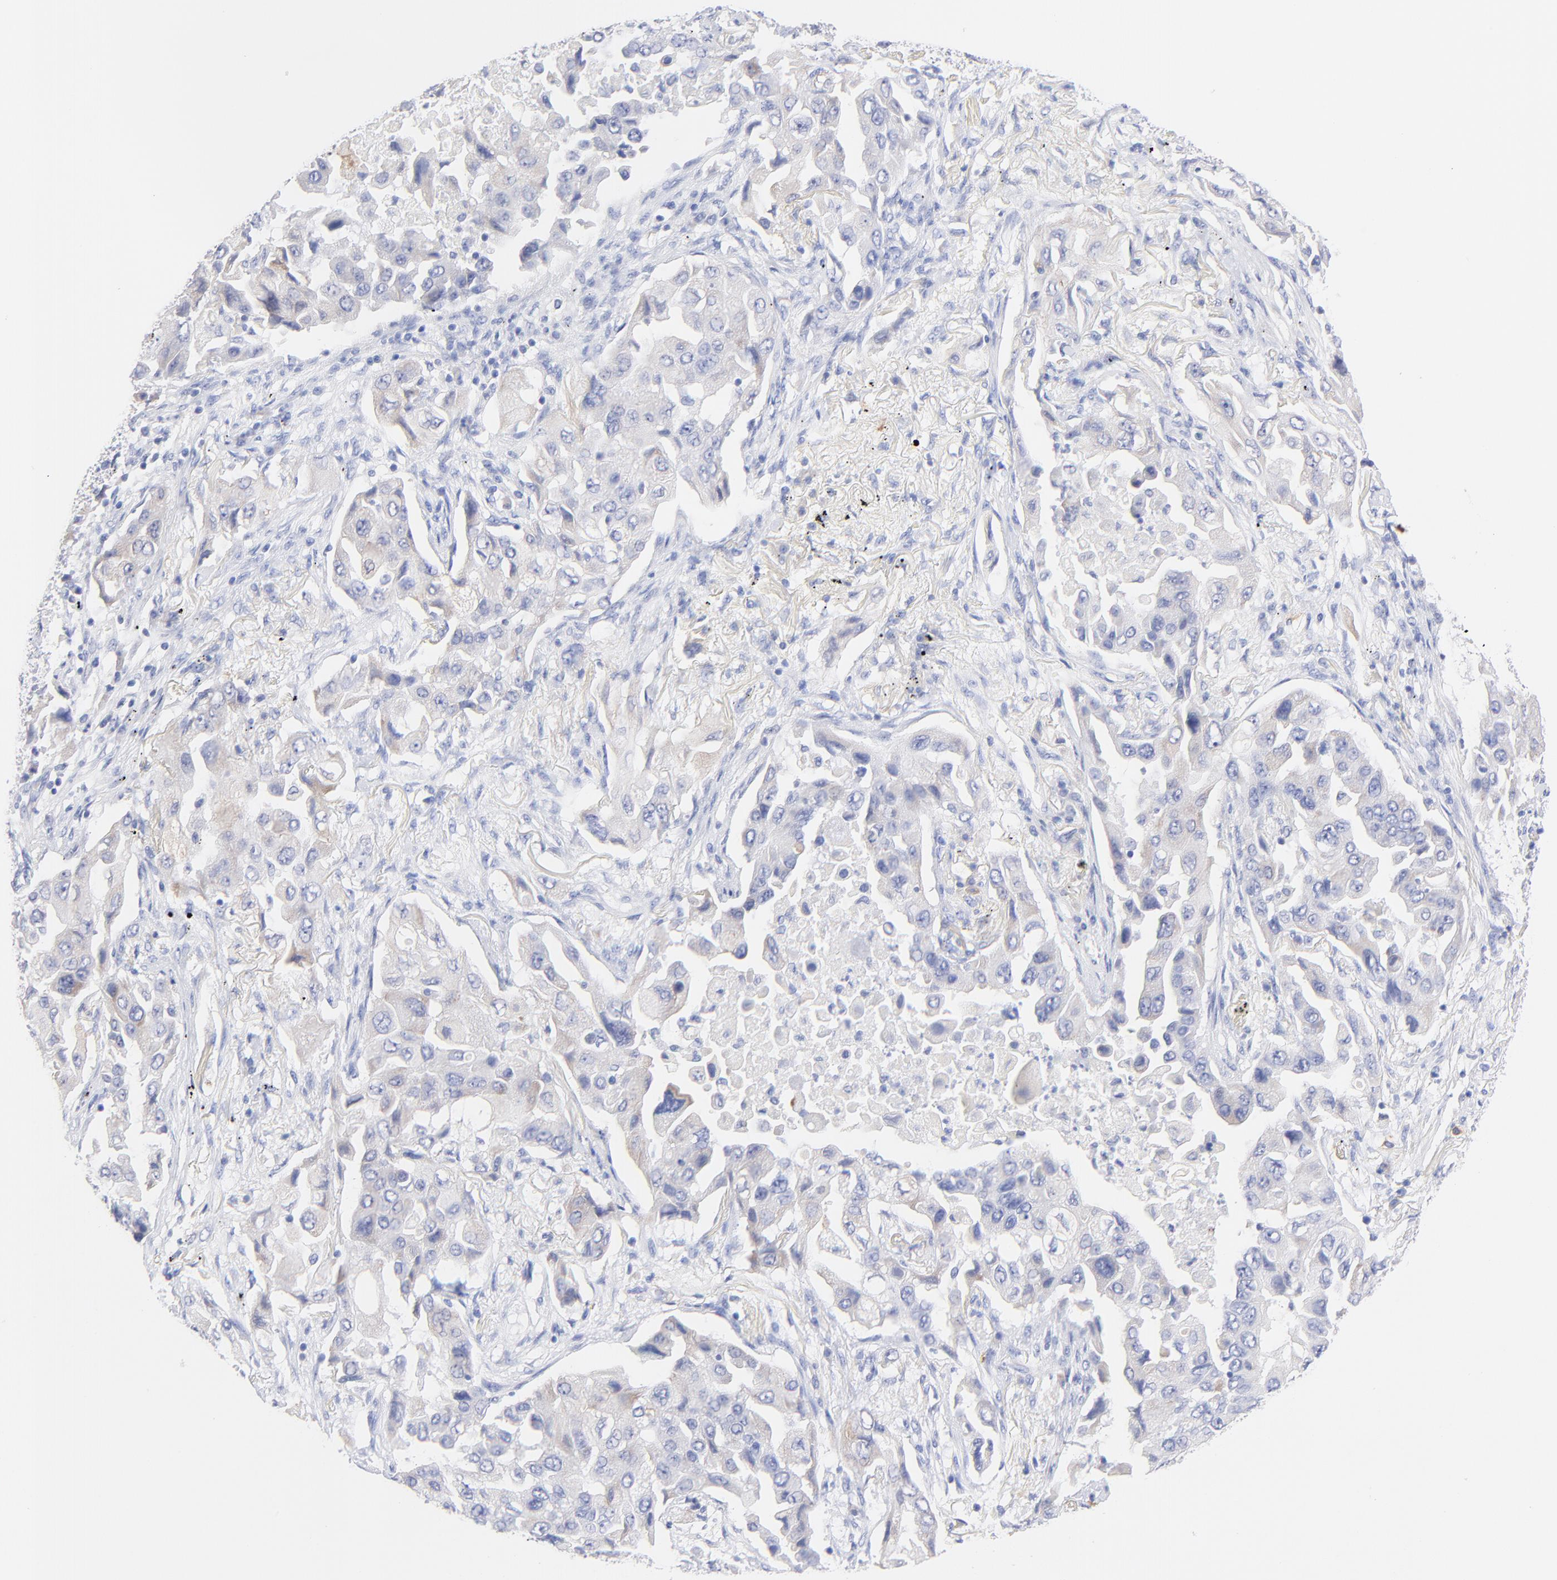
{"staining": {"intensity": "weak", "quantity": "<25%", "location": "cytoplasmic/membranous"}, "tissue": "lung cancer", "cell_type": "Tumor cells", "image_type": "cancer", "snomed": [{"axis": "morphology", "description": "Adenocarcinoma, NOS"}, {"axis": "topography", "description": "Lung"}], "caption": "IHC micrograph of neoplastic tissue: lung cancer stained with DAB demonstrates no significant protein positivity in tumor cells.", "gene": "EBP", "patient": {"sex": "female", "age": 65}}